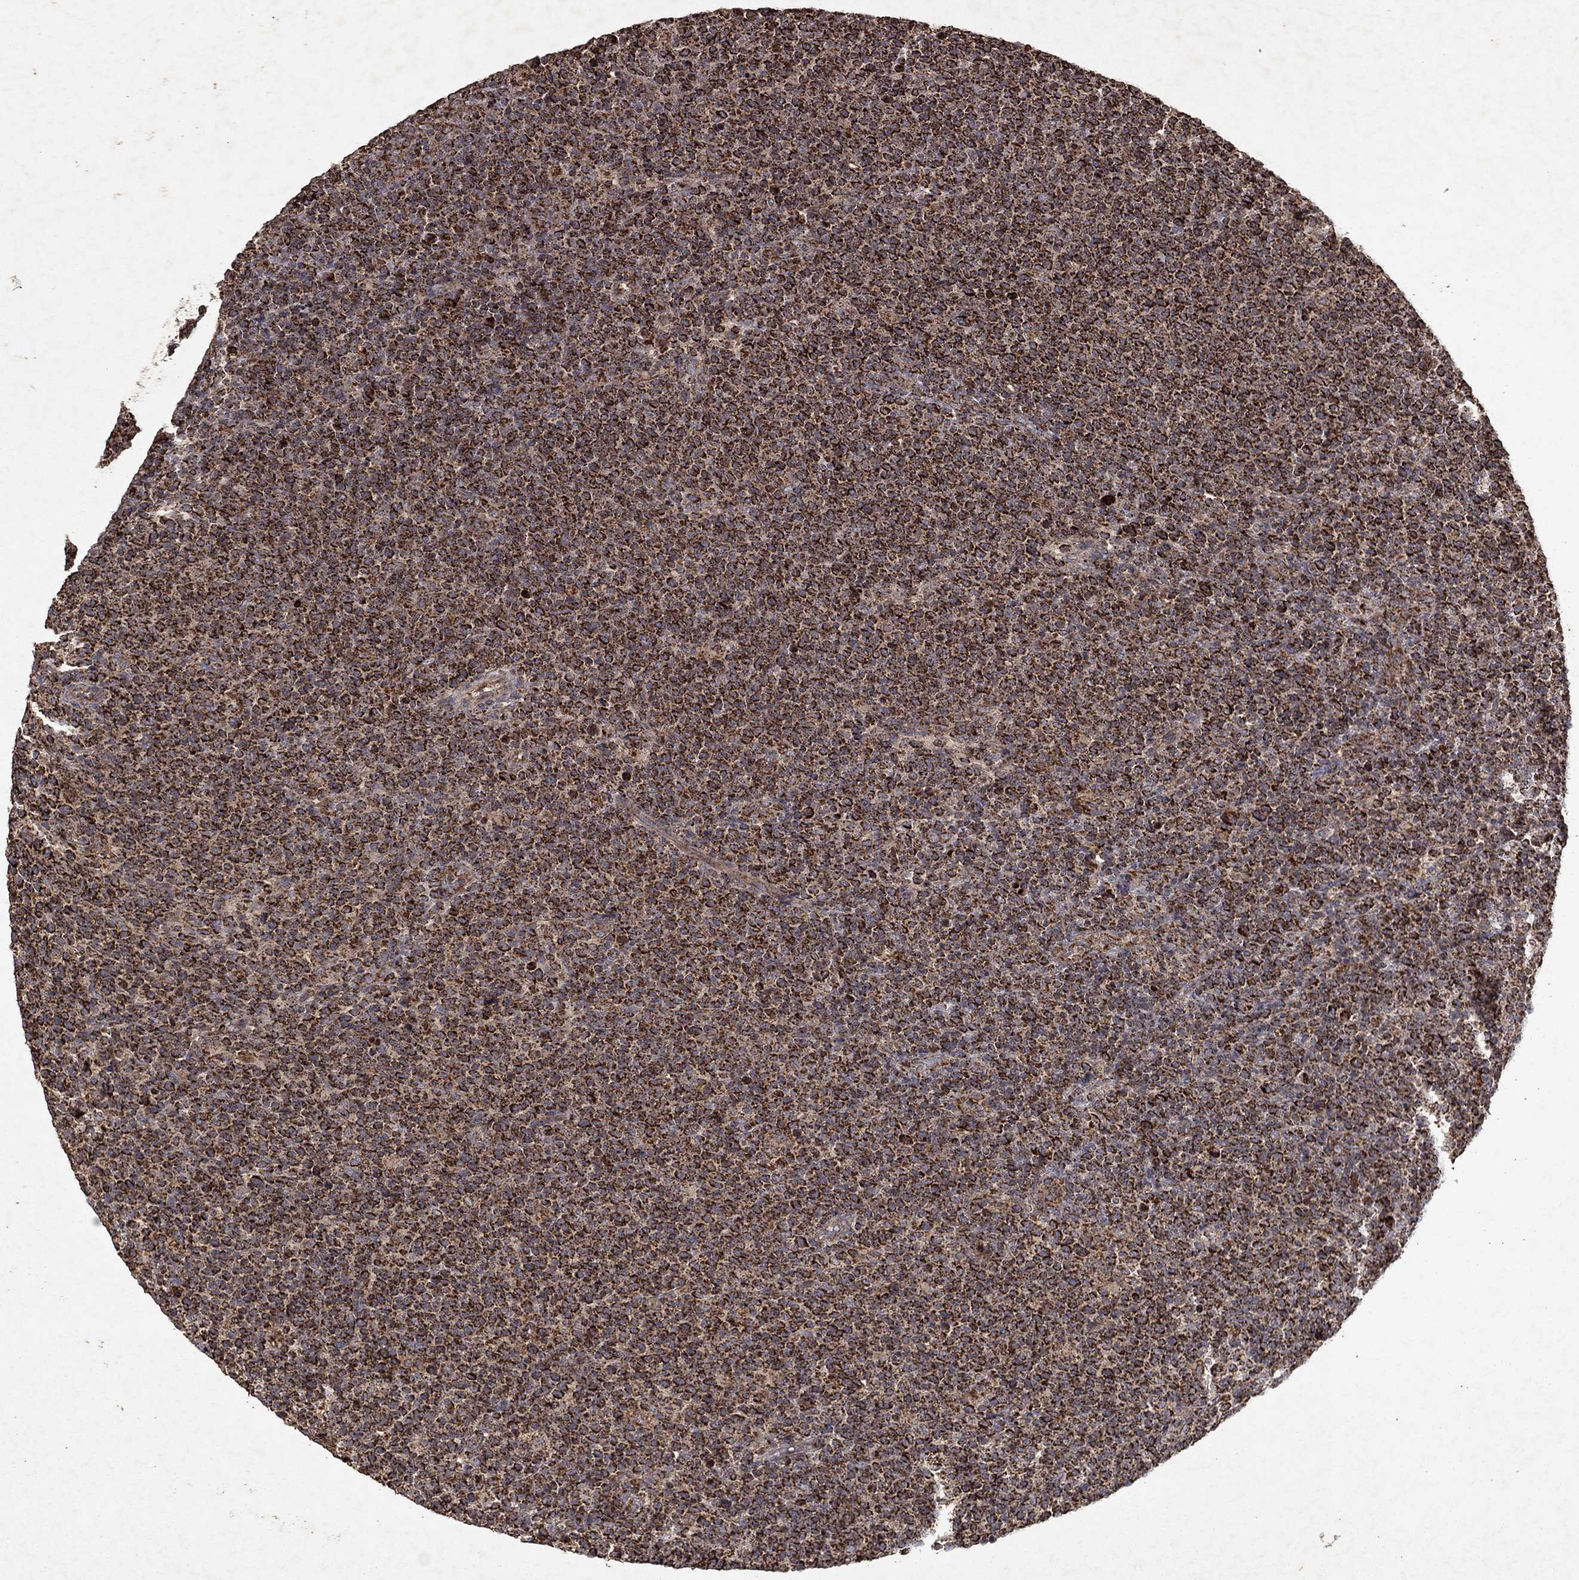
{"staining": {"intensity": "strong", "quantity": ">75%", "location": "cytoplasmic/membranous"}, "tissue": "lymphoma", "cell_type": "Tumor cells", "image_type": "cancer", "snomed": [{"axis": "morphology", "description": "Malignant lymphoma, non-Hodgkin's type, High grade"}, {"axis": "topography", "description": "Lymph node"}], "caption": "An immunohistochemistry (IHC) micrograph of neoplastic tissue is shown. Protein staining in brown highlights strong cytoplasmic/membranous positivity in high-grade malignant lymphoma, non-Hodgkin's type within tumor cells. Using DAB (brown) and hematoxylin (blue) stains, captured at high magnification using brightfield microscopy.", "gene": "PYROXD2", "patient": {"sex": "male", "age": 61}}